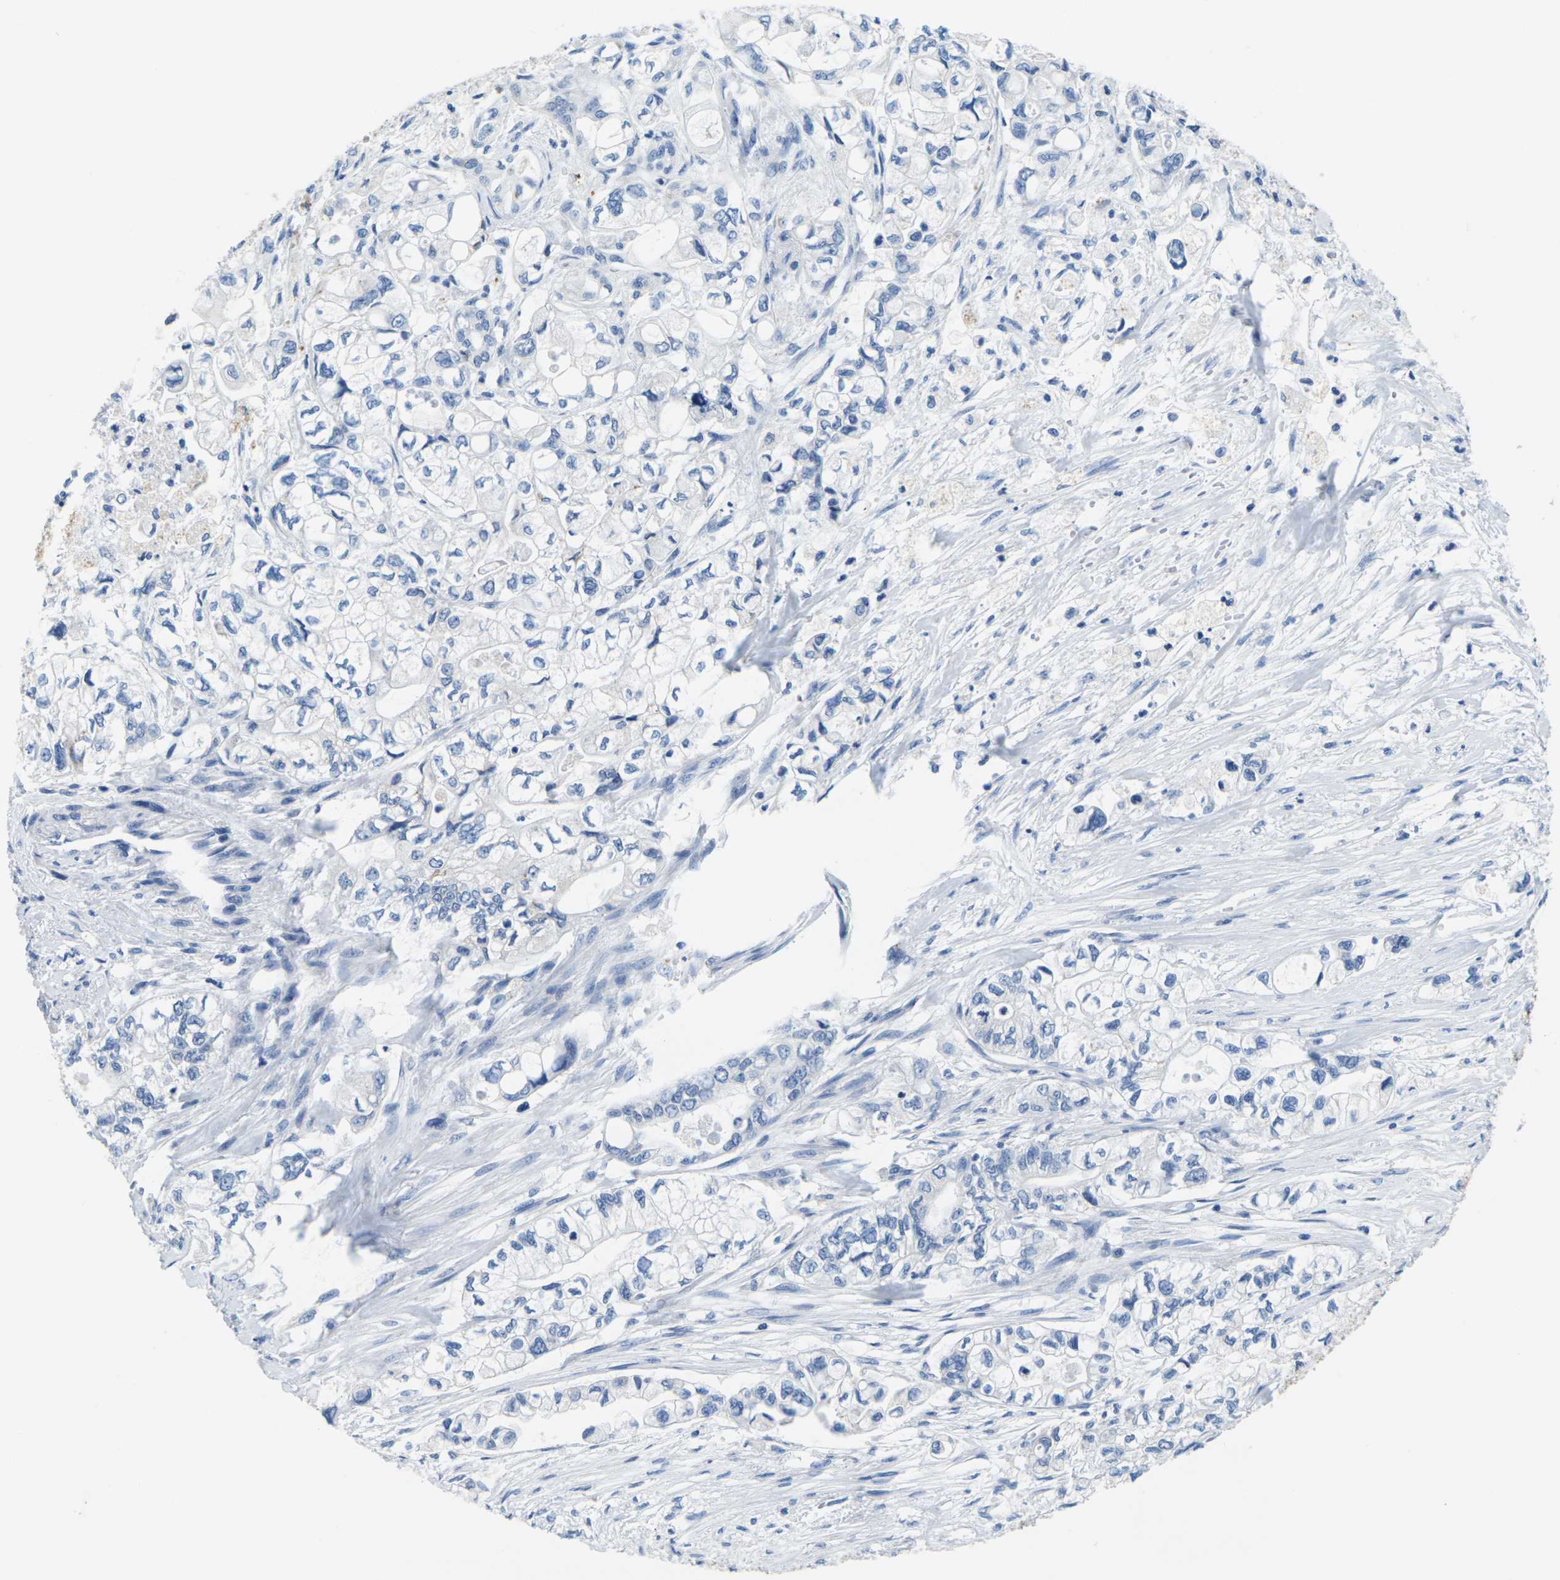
{"staining": {"intensity": "negative", "quantity": "none", "location": "none"}, "tissue": "pancreatic cancer", "cell_type": "Tumor cells", "image_type": "cancer", "snomed": [{"axis": "morphology", "description": "Adenocarcinoma, NOS"}, {"axis": "topography", "description": "Pancreas"}], "caption": "Adenocarcinoma (pancreatic) was stained to show a protein in brown. There is no significant positivity in tumor cells. (Stains: DAB (3,3'-diaminobenzidine) immunohistochemistry with hematoxylin counter stain, Microscopy: brightfield microscopy at high magnification).", "gene": "FAM3D", "patient": {"sex": "male", "age": 79}}